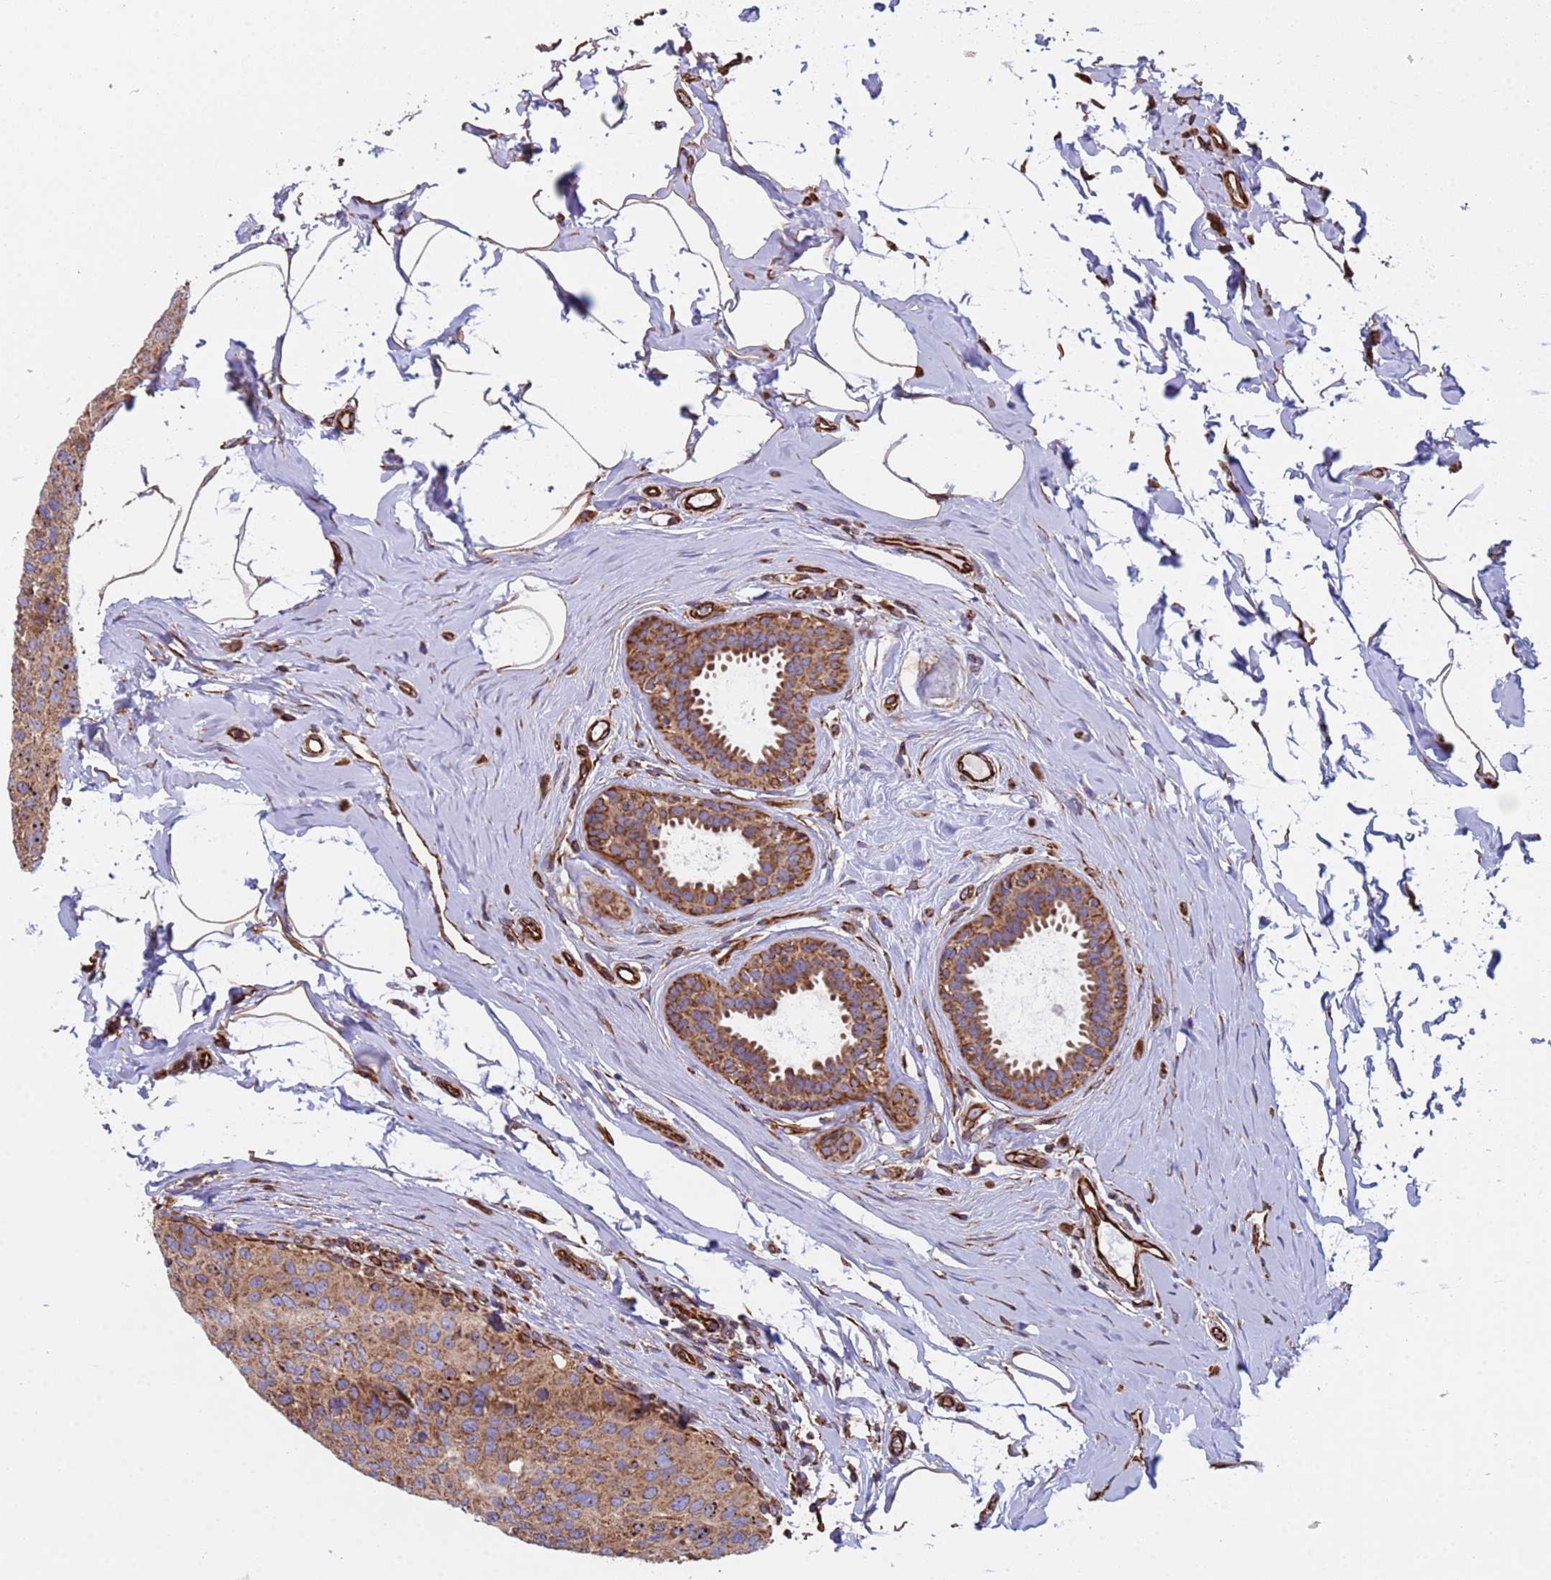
{"staining": {"intensity": "moderate", "quantity": ">75%", "location": "cytoplasmic/membranous"}, "tissue": "breast cancer", "cell_type": "Tumor cells", "image_type": "cancer", "snomed": [{"axis": "morphology", "description": "Duct carcinoma"}, {"axis": "topography", "description": "Breast"}], "caption": "This is a histology image of immunohistochemistry staining of breast invasive ductal carcinoma, which shows moderate staining in the cytoplasmic/membranous of tumor cells.", "gene": "NUDT12", "patient": {"sex": "female", "age": 55}}